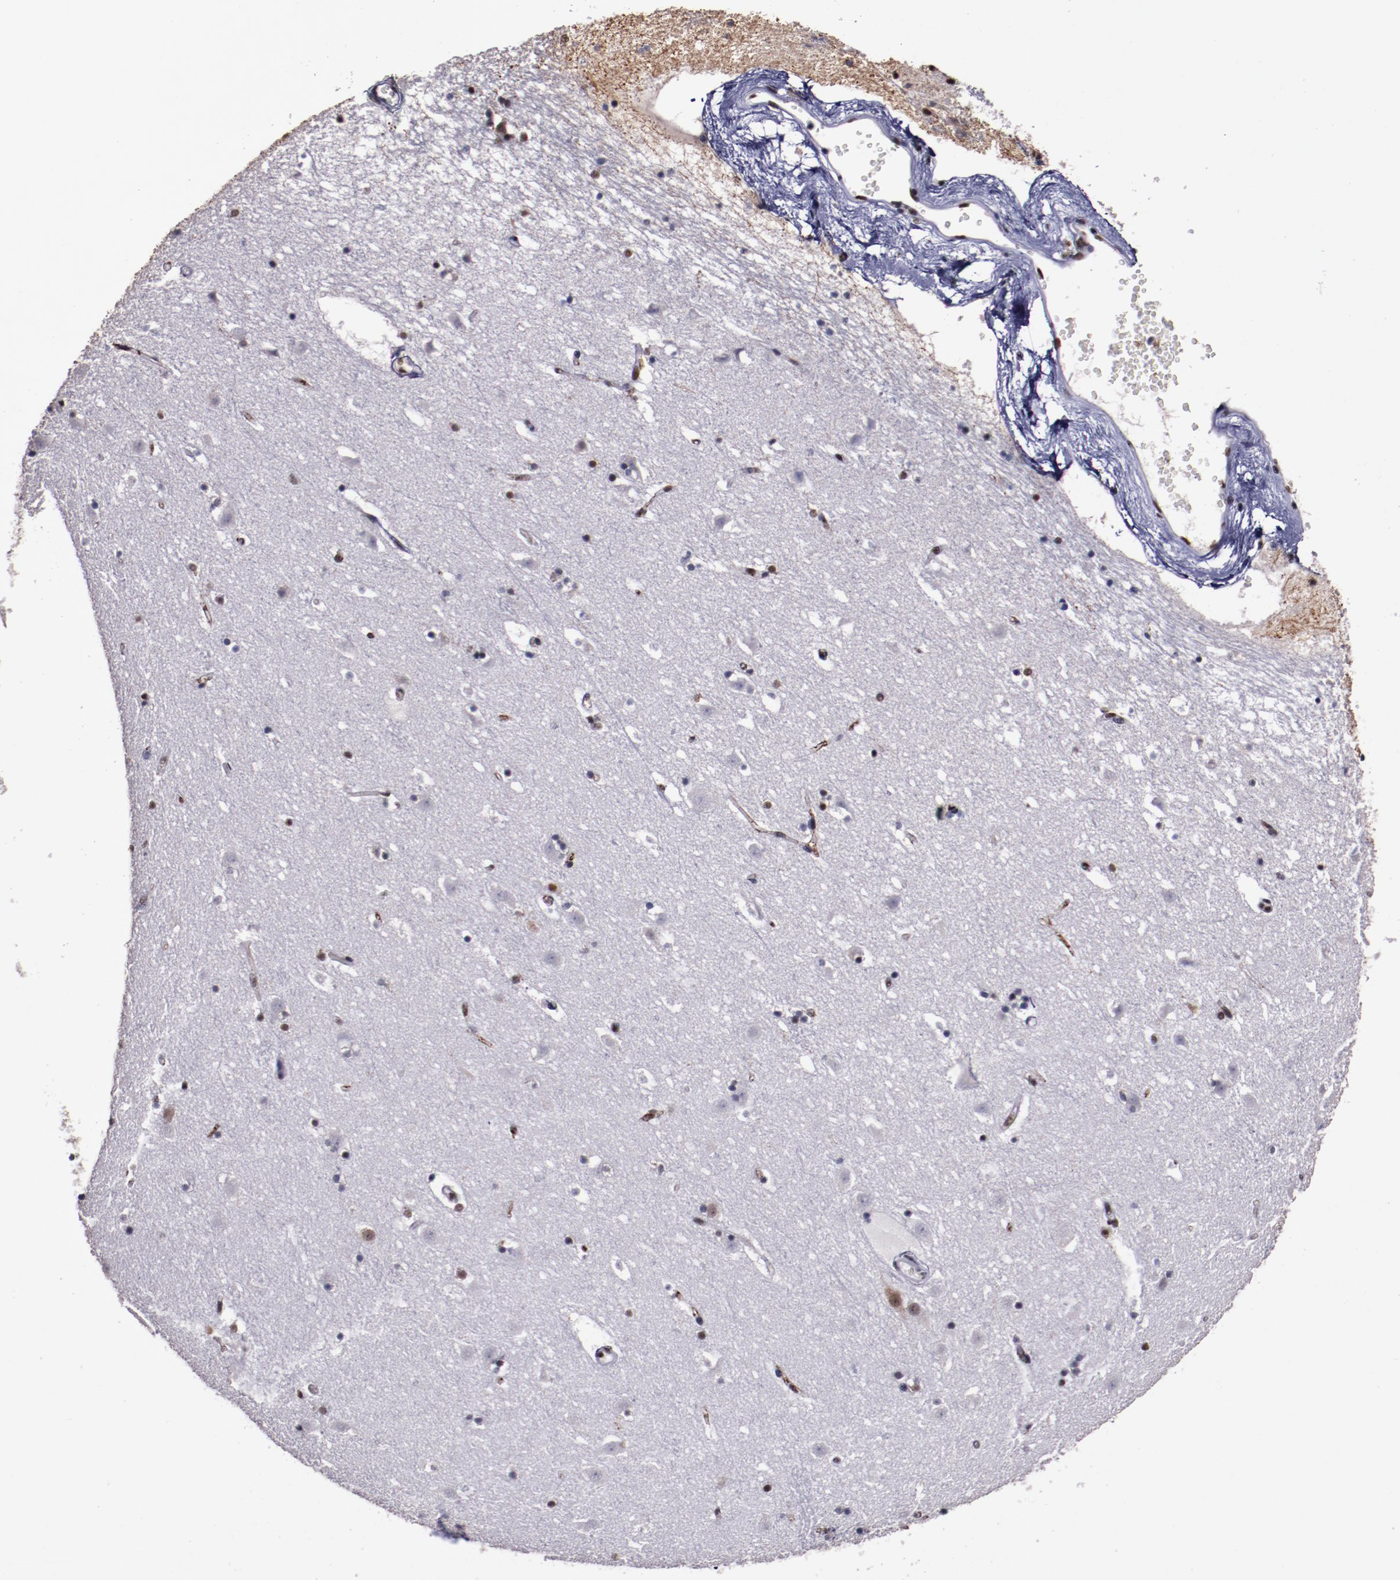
{"staining": {"intensity": "moderate", "quantity": "25%-75%", "location": "nuclear"}, "tissue": "caudate", "cell_type": "Glial cells", "image_type": "normal", "snomed": [{"axis": "morphology", "description": "Normal tissue, NOS"}, {"axis": "topography", "description": "Lateral ventricle wall"}], "caption": "Immunohistochemical staining of normal caudate shows medium levels of moderate nuclear staining in approximately 25%-75% of glial cells.", "gene": "PPP4R3A", "patient": {"sex": "male", "age": 45}}